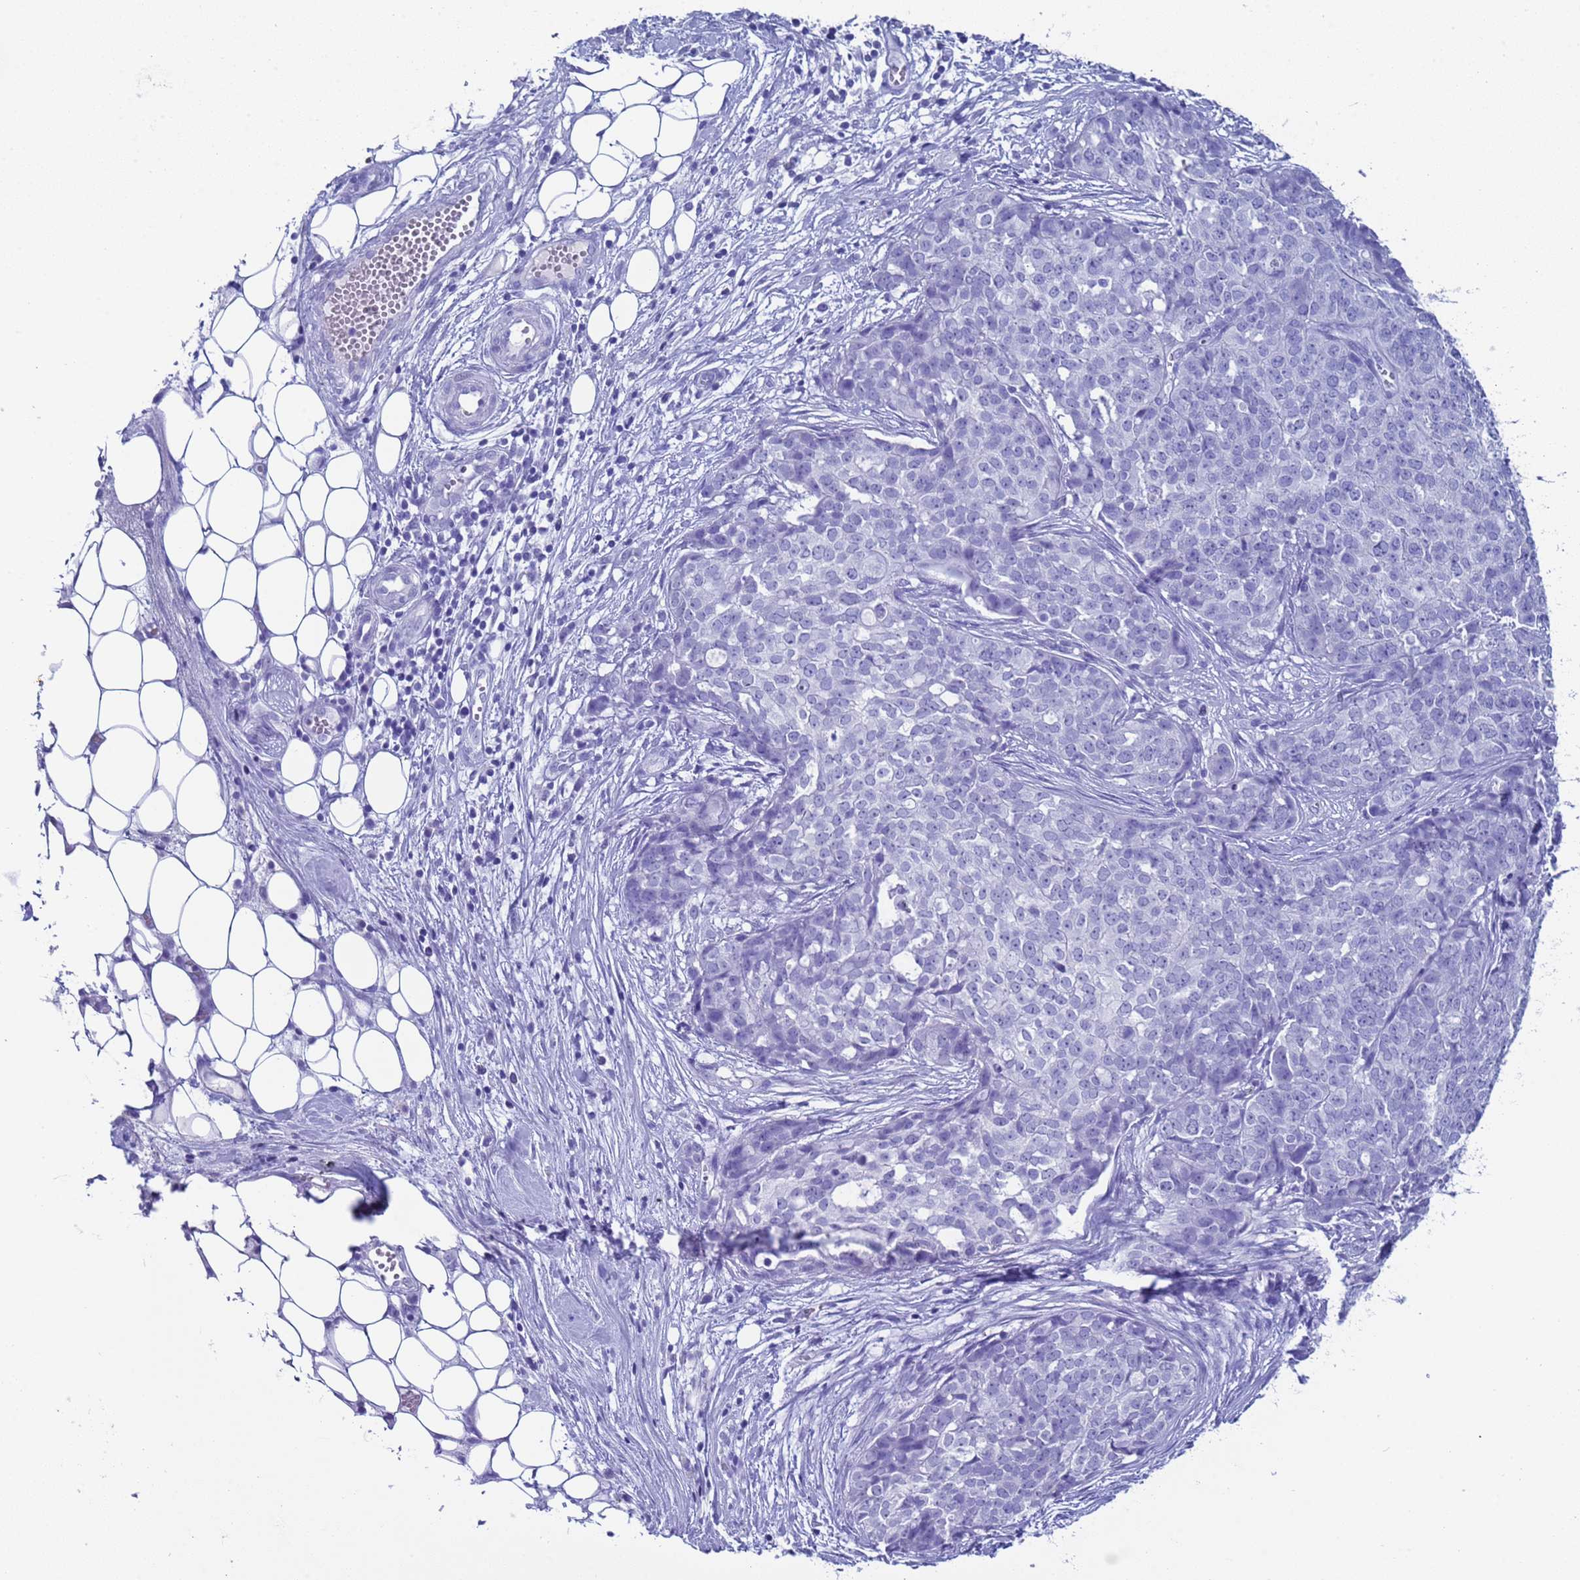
{"staining": {"intensity": "negative", "quantity": "none", "location": "none"}, "tissue": "ovarian cancer", "cell_type": "Tumor cells", "image_type": "cancer", "snomed": [{"axis": "morphology", "description": "Cystadenocarcinoma, serous, NOS"}, {"axis": "topography", "description": "Soft tissue"}, {"axis": "topography", "description": "Ovary"}], "caption": "Serous cystadenocarcinoma (ovarian) was stained to show a protein in brown. There is no significant expression in tumor cells. (Brightfield microscopy of DAB immunohistochemistry (IHC) at high magnification).", "gene": "CKM", "patient": {"sex": "female", "age": 57}}